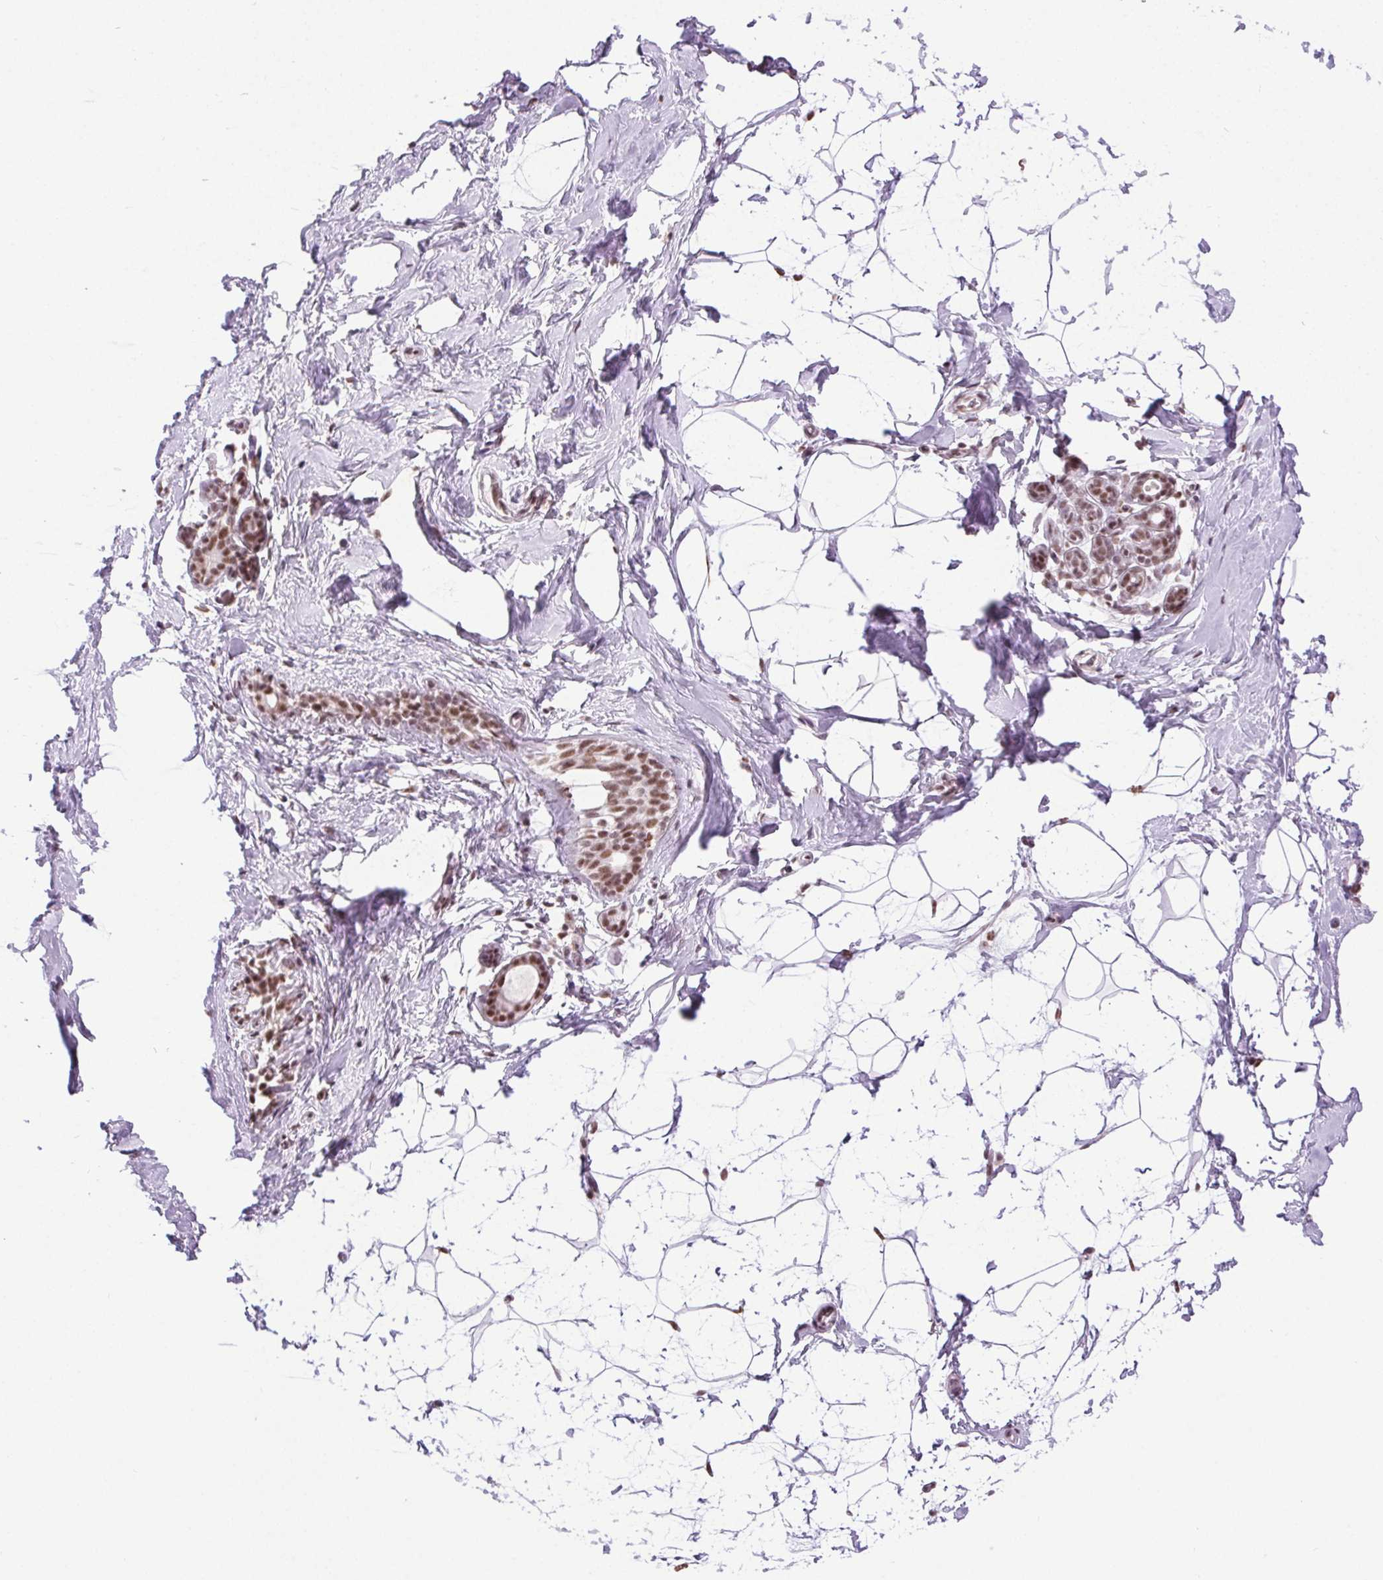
{"staining": {"intensity": "negative", "quantity": "none", "location": "none"}, "tissue": "breast", "cell_type": "Adipocytes", "image_type": "normal", "snomed": [{"axis": "morphology", "description": "Normal tissue, NOS"}, {"axis": "topography", "description": "Breast"}], "caption": "IHC of normal human breast exhibits no expression in adipocytes. The staining is performed using DAB brown chromogen with nuclei counter-stained in using hematoxylin.", "gene": "TRA2B", "patient": {"sex": "female", "age": 32}}